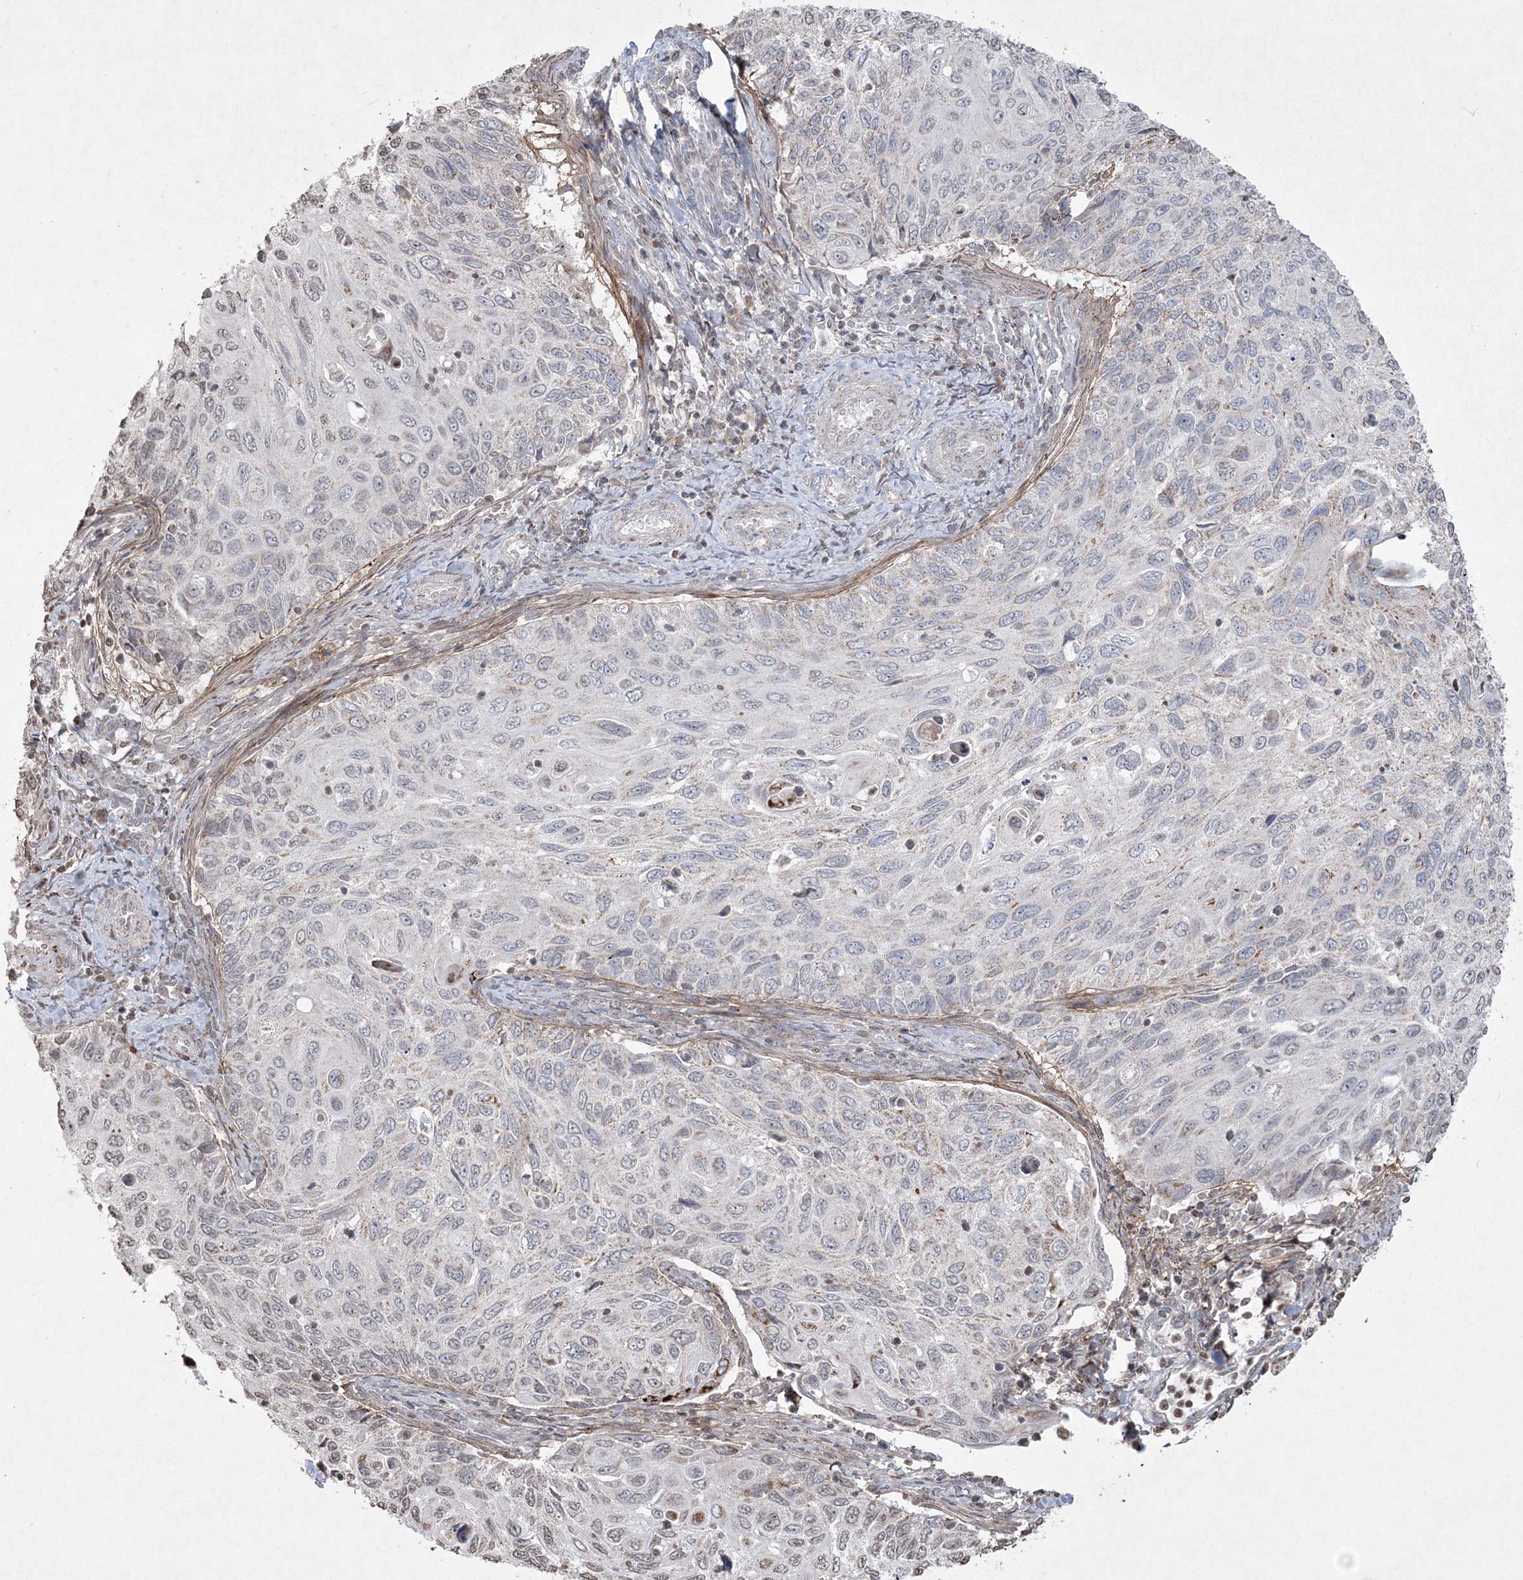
{"staining": {"intensity": "negative", "quantity": "none", "location": "none"}, "tissue": "cervical cancer", "cell_type": "Tumor cells", "image_type": "cancer", "snomed": [{"axis": "morphology", "description": "Squamous cell carcinoma, NOS"}, {"axis": "topography", "description": "Cervix"}], "caption": "Protein analysis of cervical cancer exhibits no significant positivity in tumor cells. The staining is performed using DAB (3,3'-diaminobenzidine) brown chromogen with nuclei counter-stained in using hematoxylin.", "gene": "TTC7A", "patient": {"sex": "female", "age": 70}}